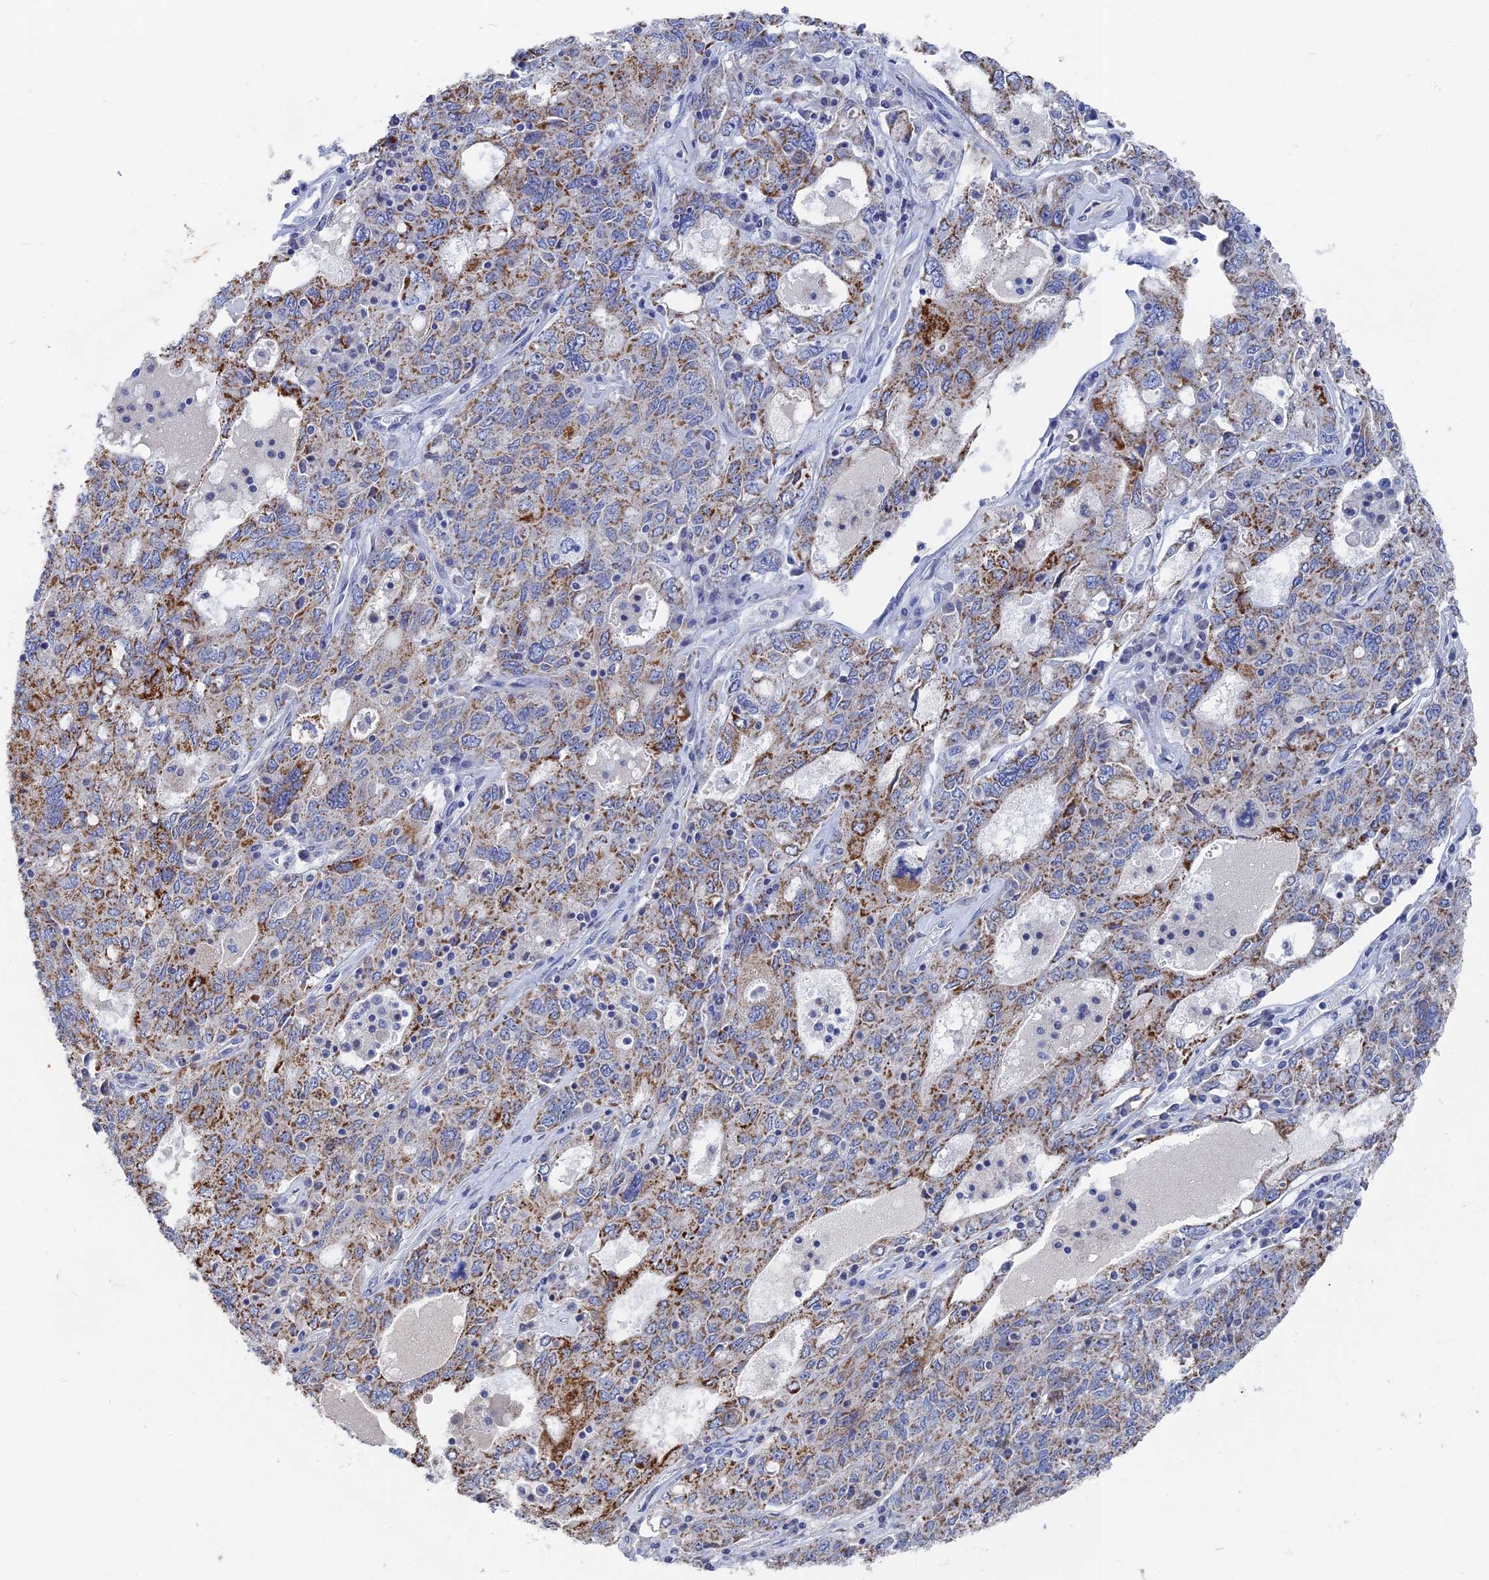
{"staining": {"intensity": "moderate", "quantity": ">75%", "location": "cytoplasmic/membranous"}, "tissue": "ovarian cancer", "cell_type": "Tumor cells", "image_type": "cancer", "snomed": [{"axis": "morphology", "description": "Carcinoma, endometroid"}, {"axis": "topography", "description": "Ovary"}], "caption": "Tumor cells display moderate cytoplasmic/membranous expression in approximately >75% of cells in ovarian cancer.", "gene": "HIGD1A", "patient": {"sex": "female", "age": 62}}